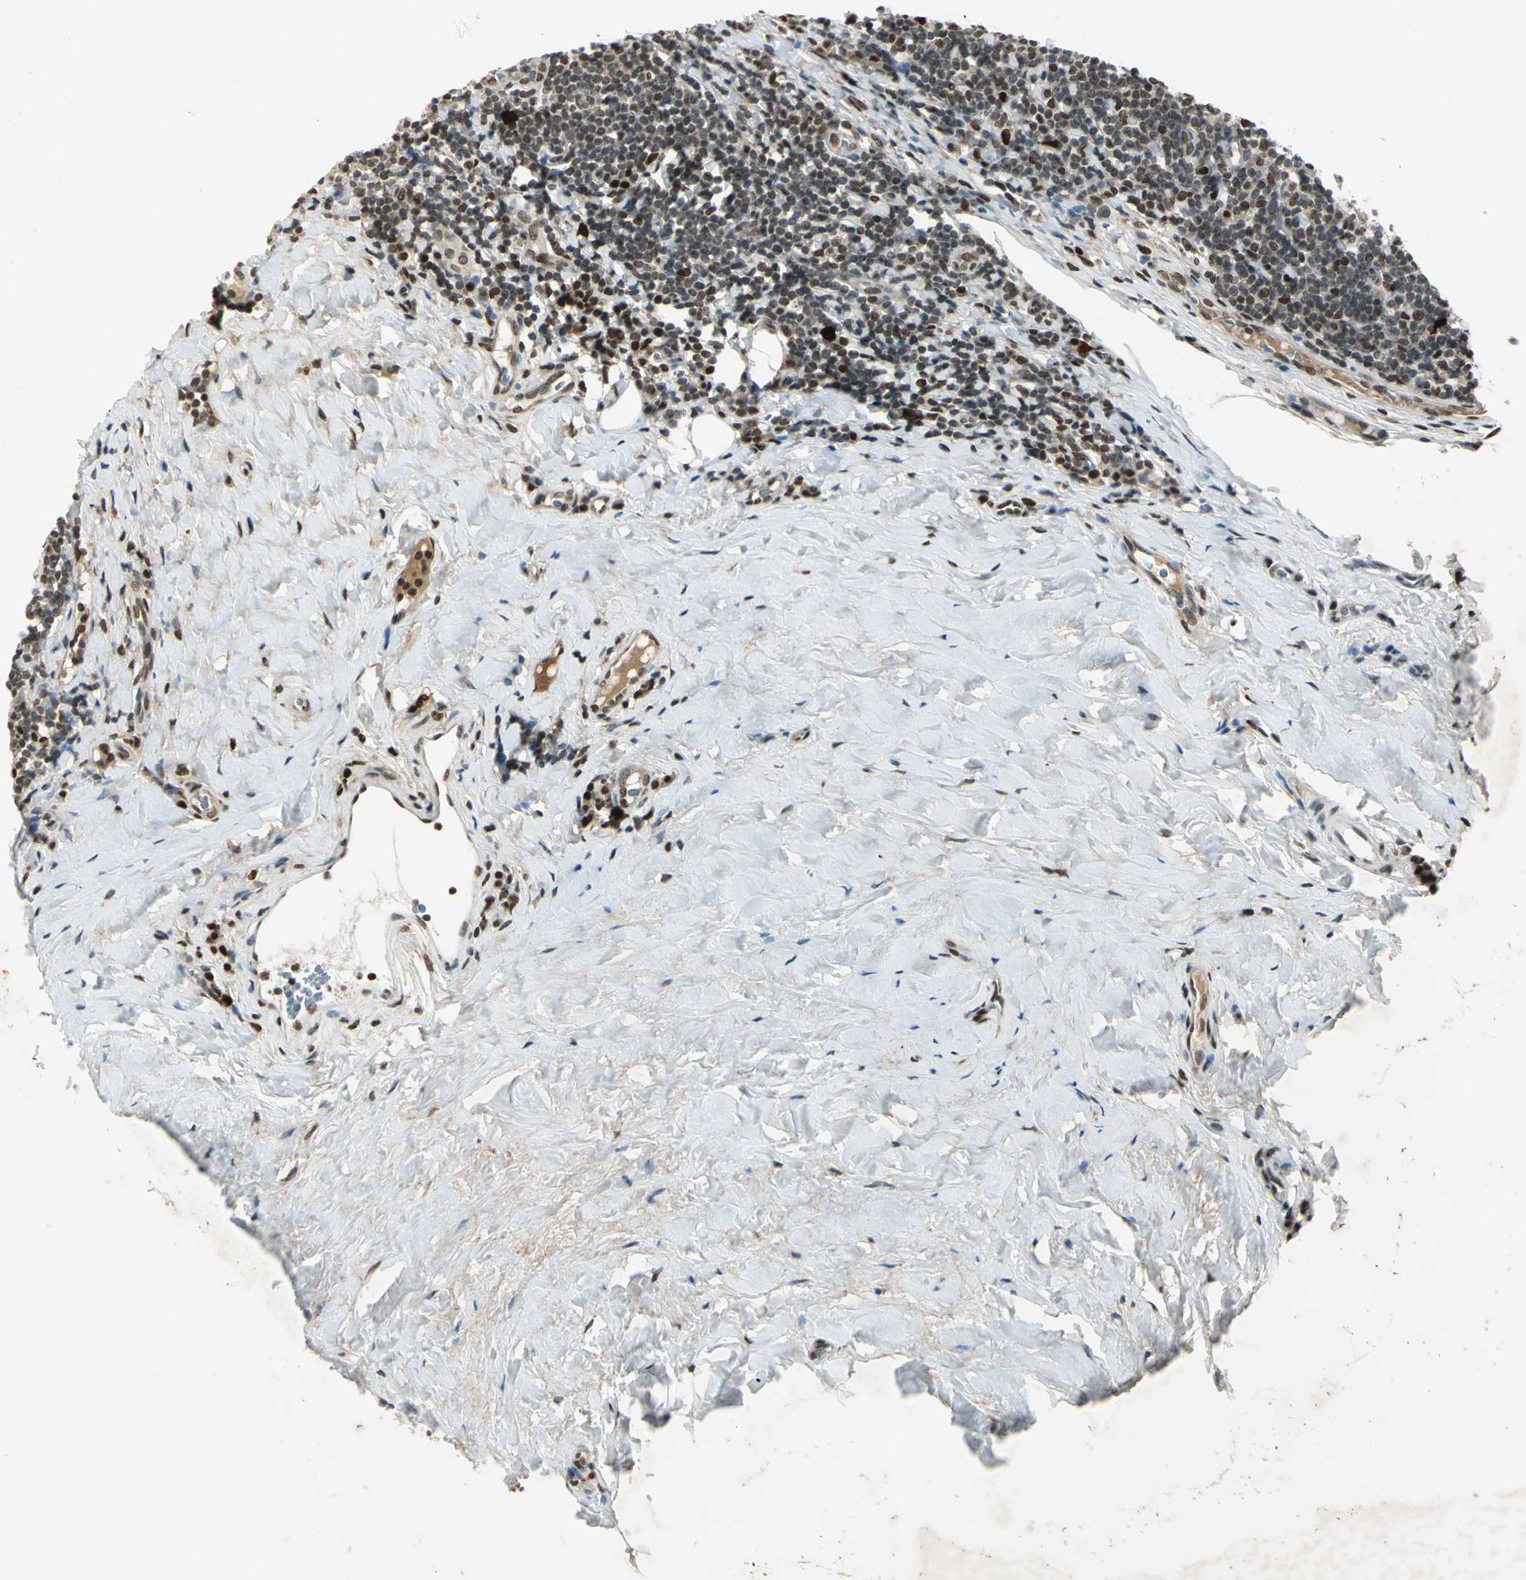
{"staining": {"intensity": "moderate", "quantity": "25%-75%", "location": "nuclear"}, "tissue": "tonsil", "cell_type": "Germinal center cells", "image_type": "normal", "snomed": [{"axis": "morphology", "description": "Normal tissue, NOS"}, {"axis": "topography", "description": "Tonsil"}], "caption": "Moderate nuclear expression for a protein is seen in about 25%-75% of germinal center cells of unremarkable tonsil using IHC.", "gene": "RAD17", "patient": {"sex": "male", "age": 31}}